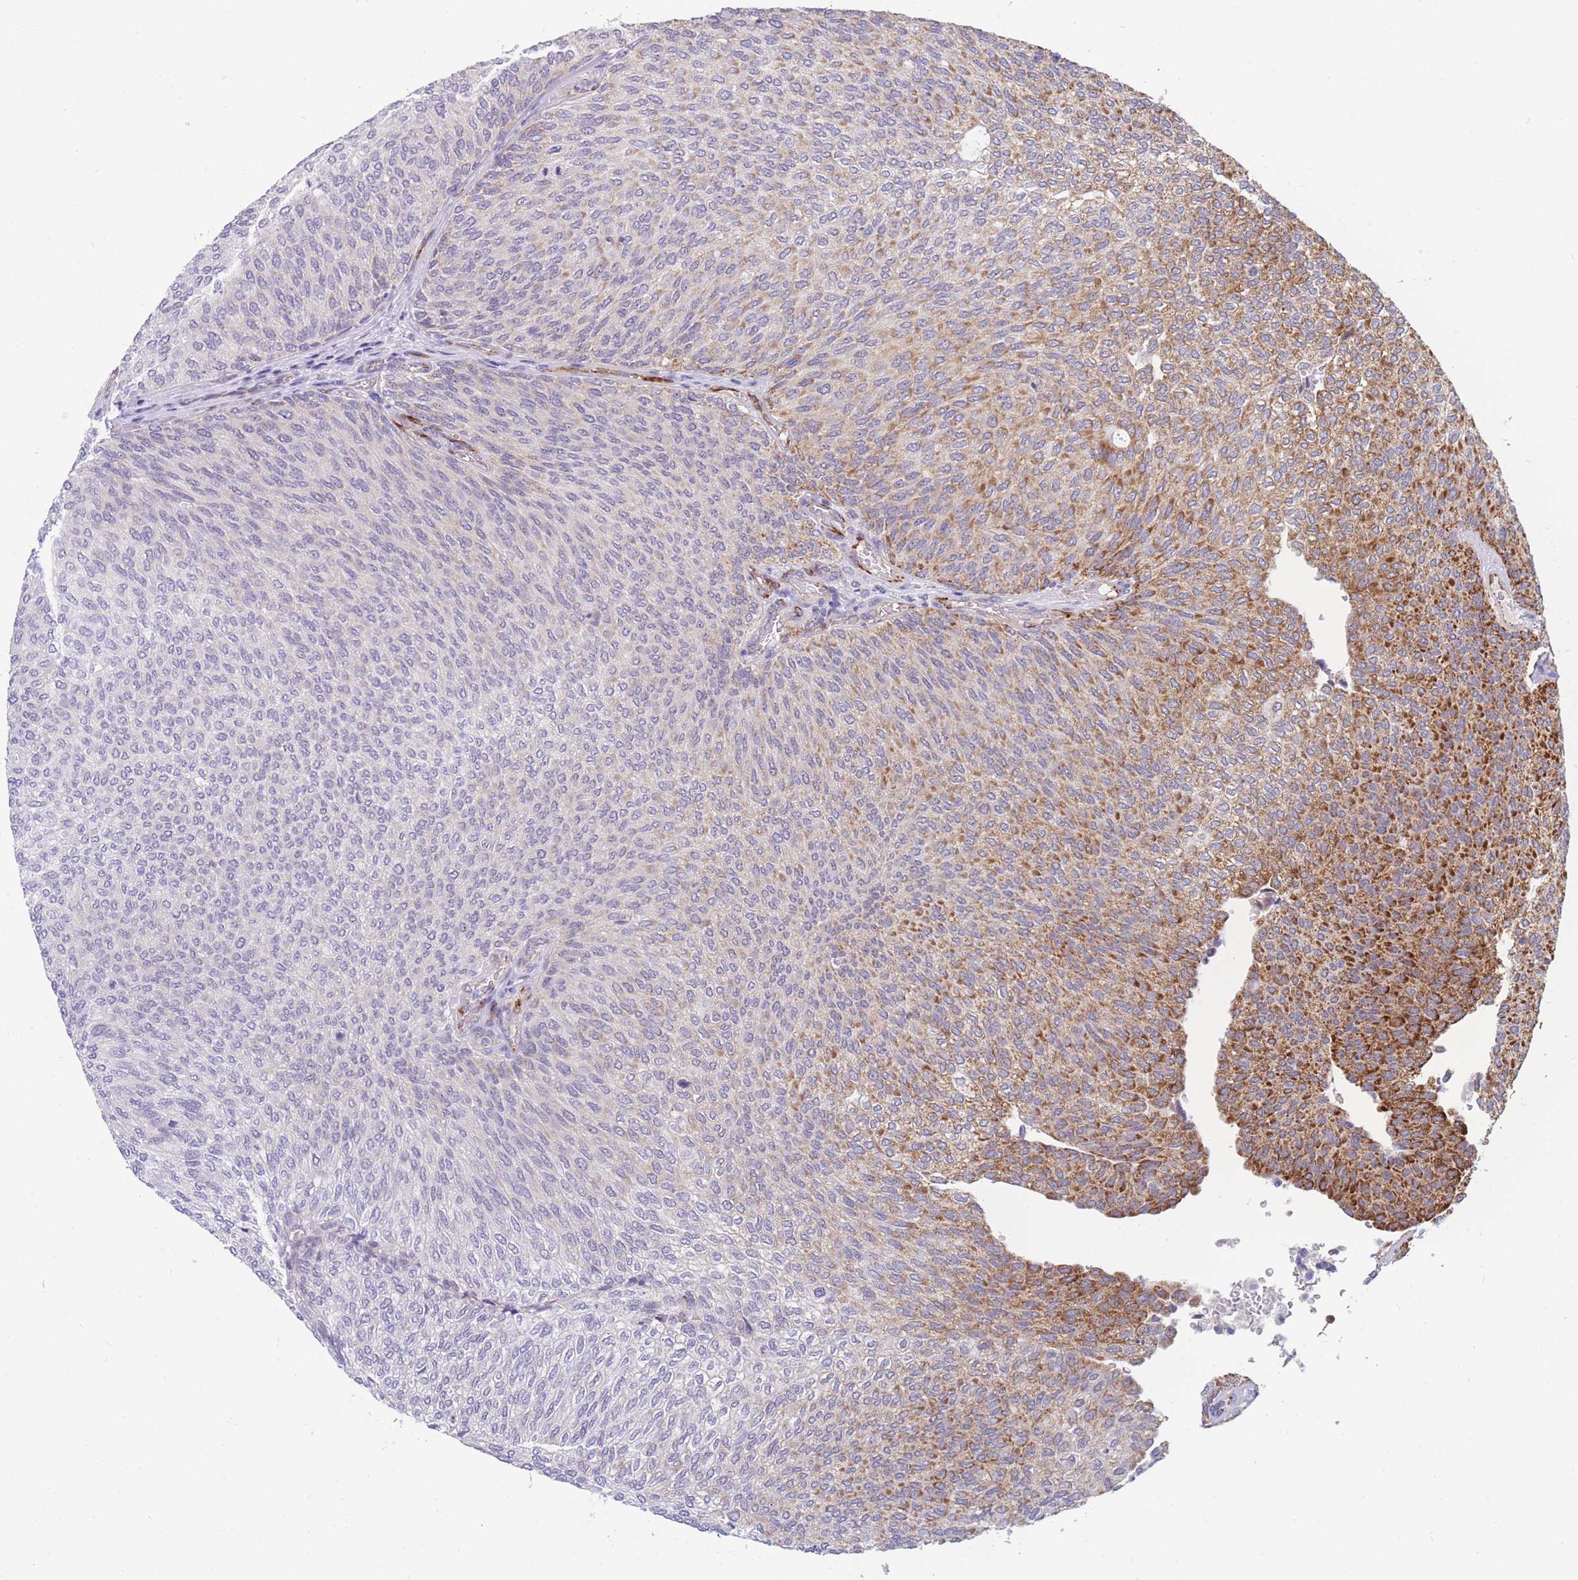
{"staining": {"intensity": "strong", "quantity": "25%-75%", "location": "cytoplasmic/membranous"}, "tissue": "urothelial cancer", "cell_type": "Tumor cells", "image_type": "cancer", "snomed": [{"axis": "morphology", "description": "Urothelial carcinoma, Low grade"}, {"axis": "topography", "description": "Urinary bladder"}], "caption": "An immunohistochemistry (IHC) histopathology image of tumor tissue is shown. Protein staining in brown shows strong cytoplasmic/membranous positivity in urothelial cancer within tumor cells.", "gene": "DDX49", "patient": {"sex": "female", "age": 79}}